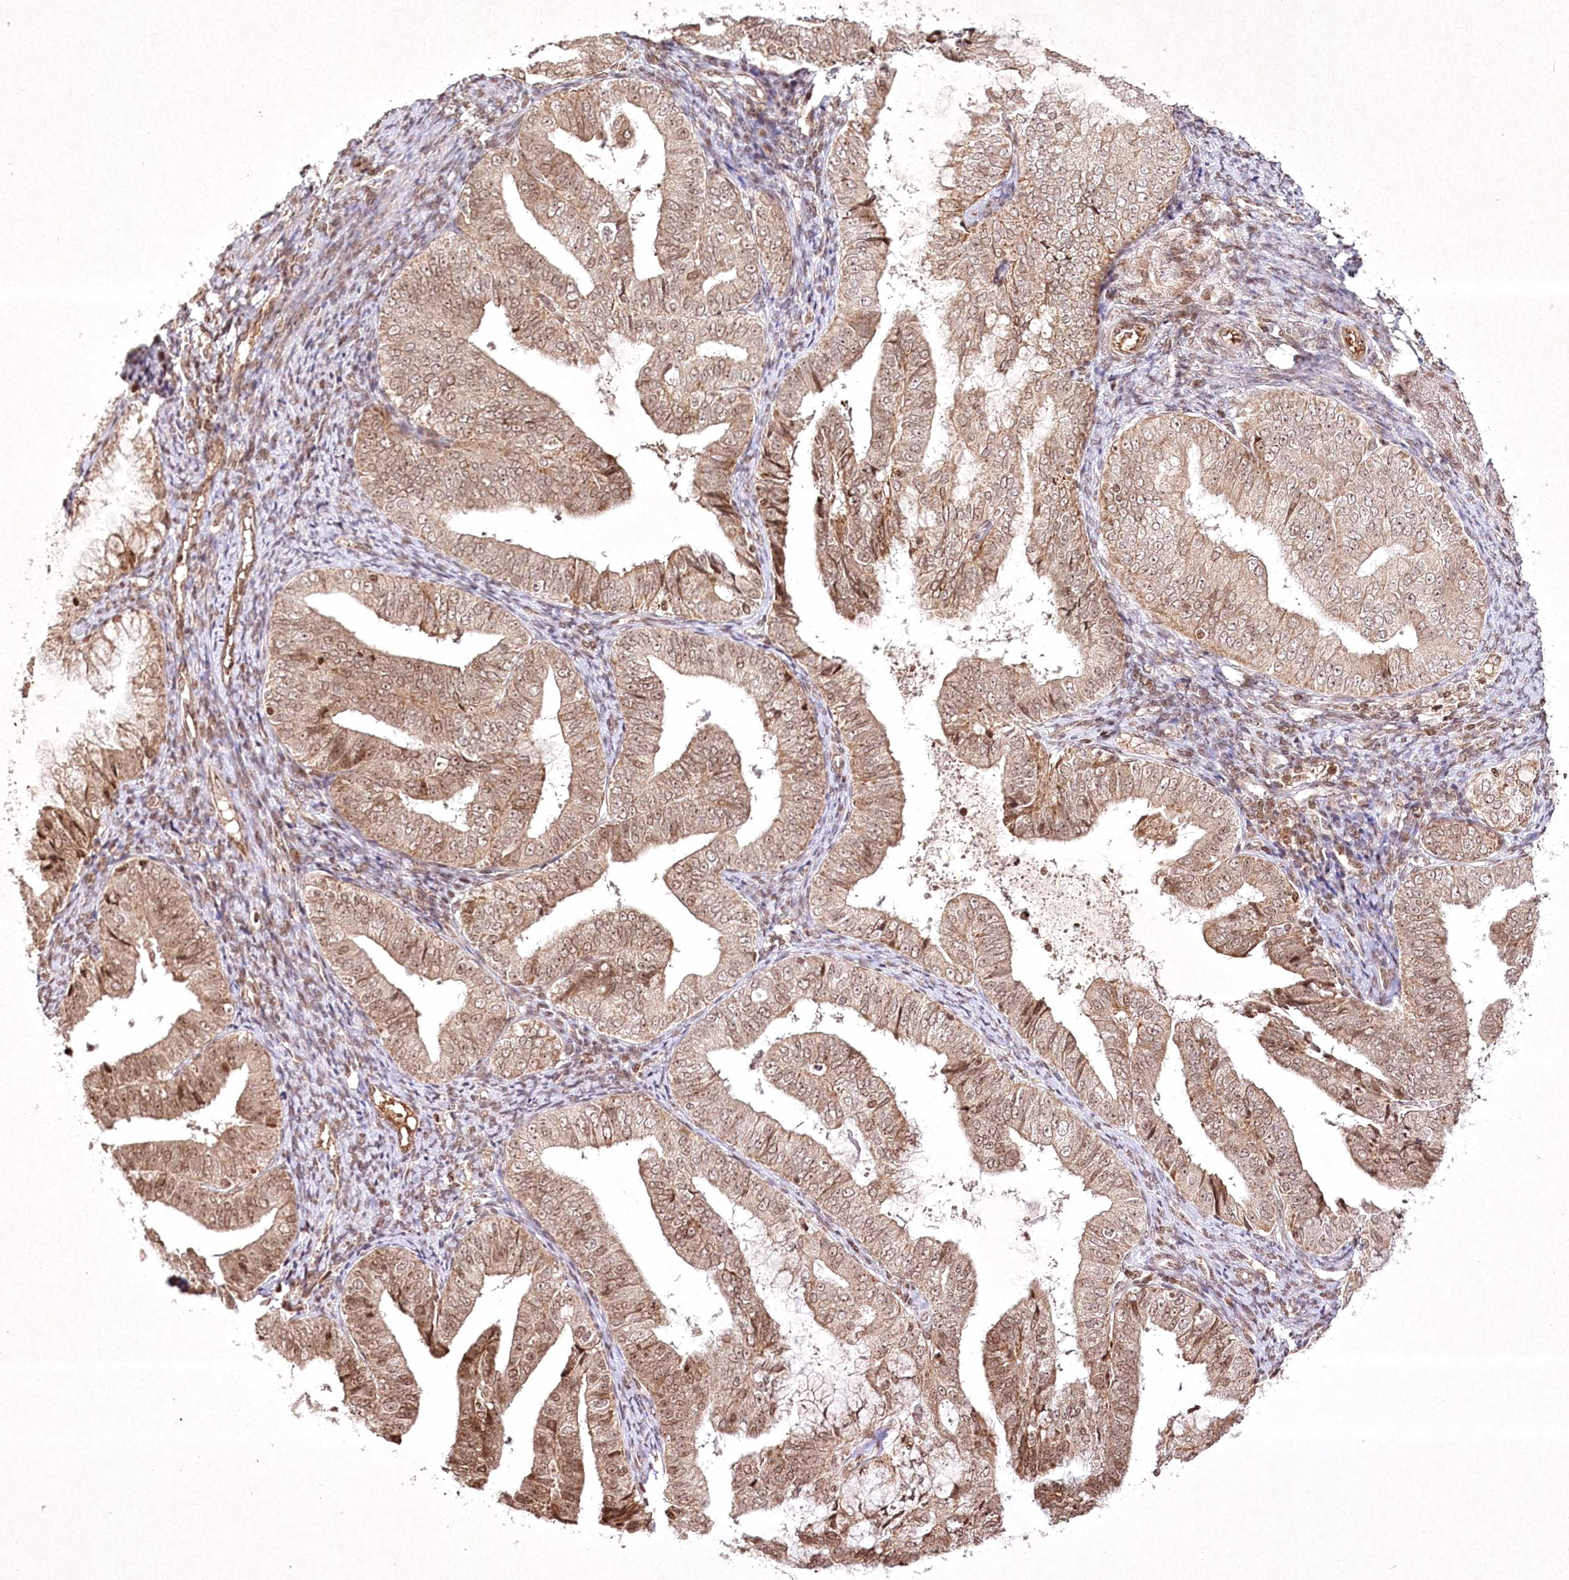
{"staining": {"intensity": "moderate", "quantity": ">75%", "location": "cytoplasmic/membranous,nuclear"}, "tissue": "endometrial cancer", "cell_type": "Tumor cells", "image_type": "cancer", "snomed": [{"axis": "morphology", "description": "Adenocarcinoma, NOS"}, {"axis": "topography", "description": "Endometrium"}], "caption": "Protein staining of adenocarcinoma (endometrial) tissue displays moderate cytoplasmic/membranous and nuclear positivity in about >75% of tumor cells.", "gene": "CARM1", "patient": {"sex": "female", "age": 63}}